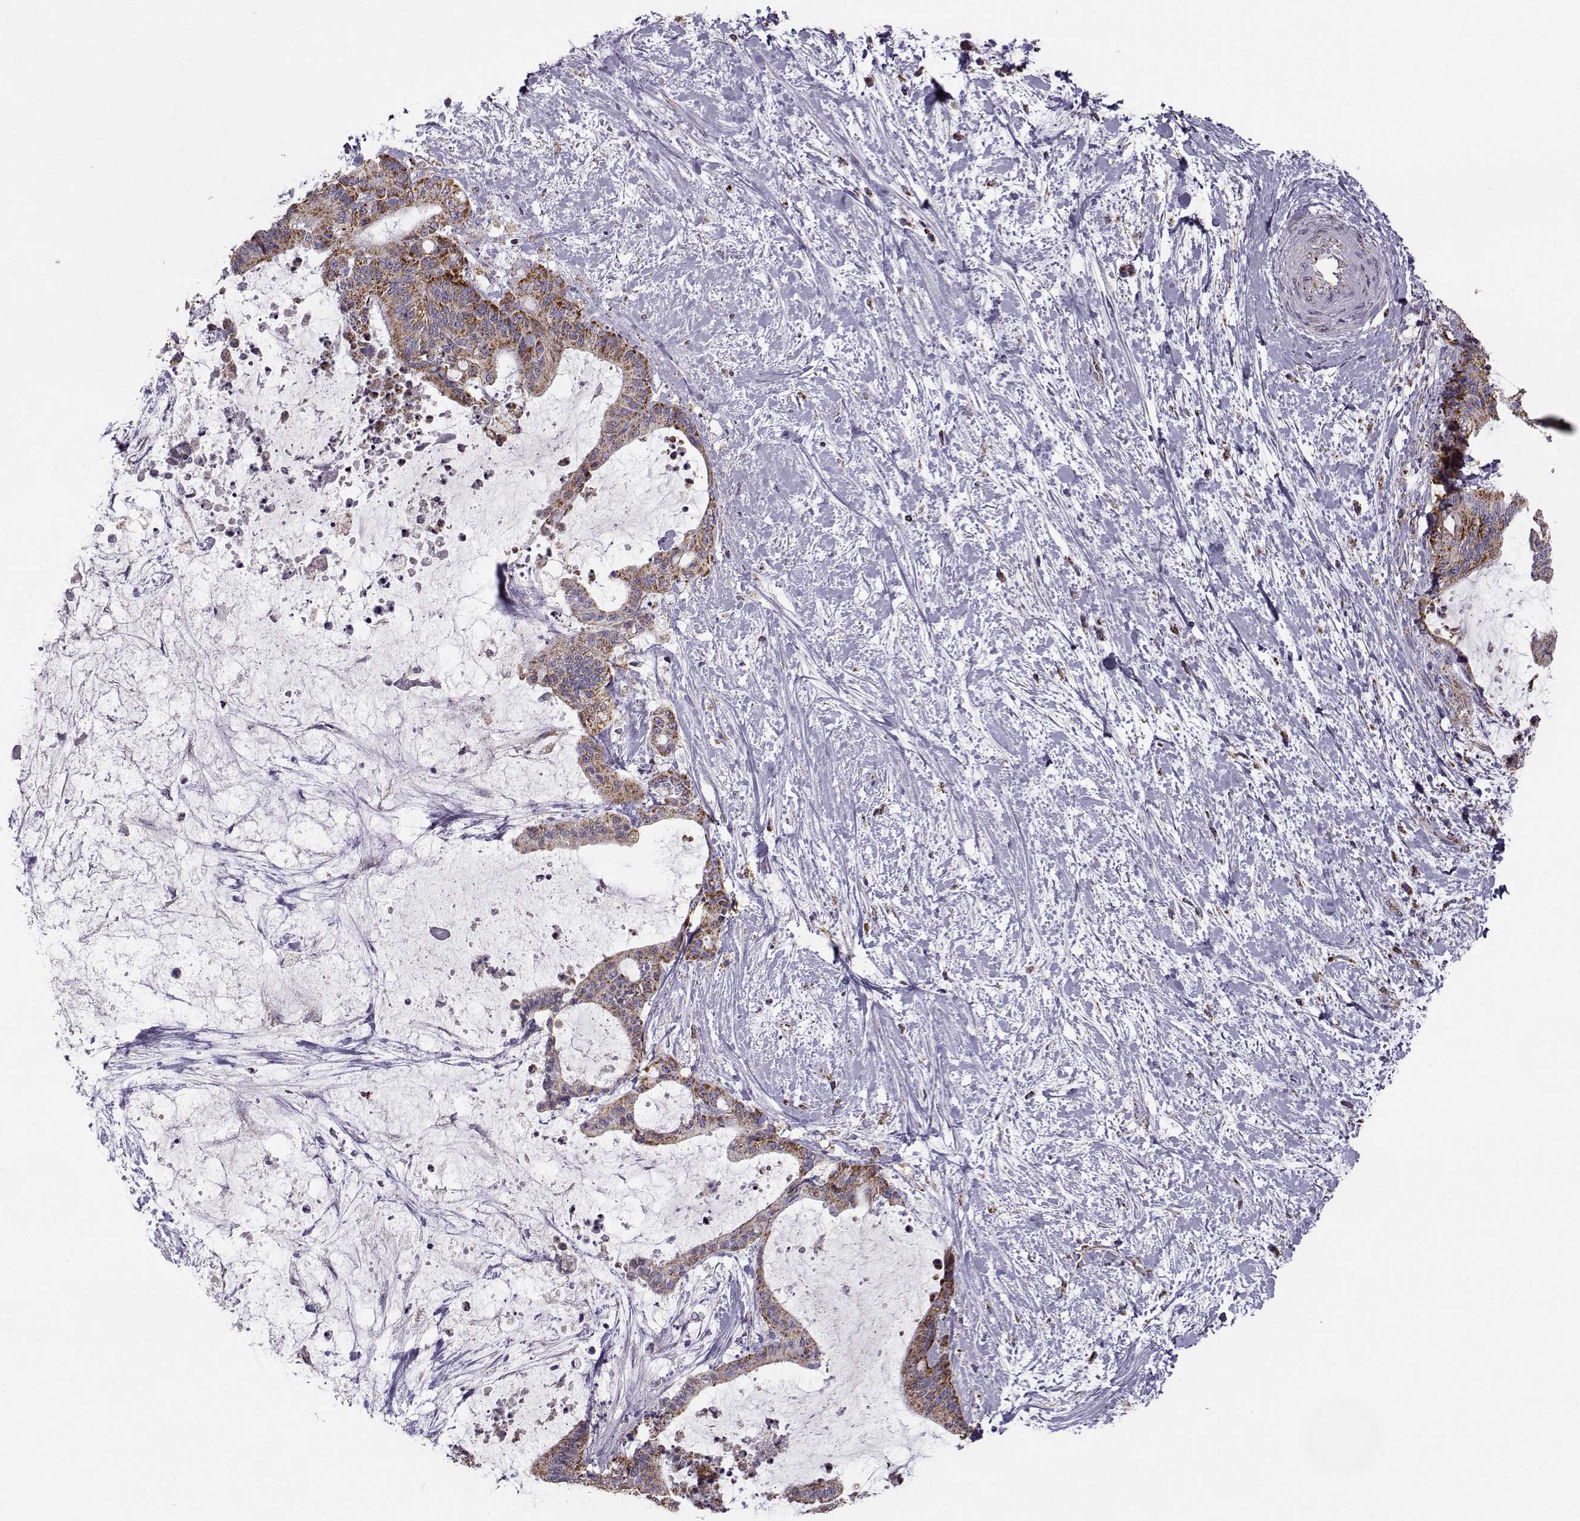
{"staining": {"intensity": "moderate", "quantity": "25%-75%", "location": "cytoplasmic/membranous"}, "tissue": "liver cancer", "cell_type": "Tumor cells", "image_type": "cancer", "snomed": [{"axis": "morphology", "description": "Cholangiocarcinoma"}, {"axis": "topography", "description": "Liver"}], "caption": "Protein staining of liver cancer tissue displays moderate cytoplasmic/membranous positivity in approximately 25%-75% of tumor cells.", "gene": "NECAB3", "patient": {"sex": "female", "age": 73}}